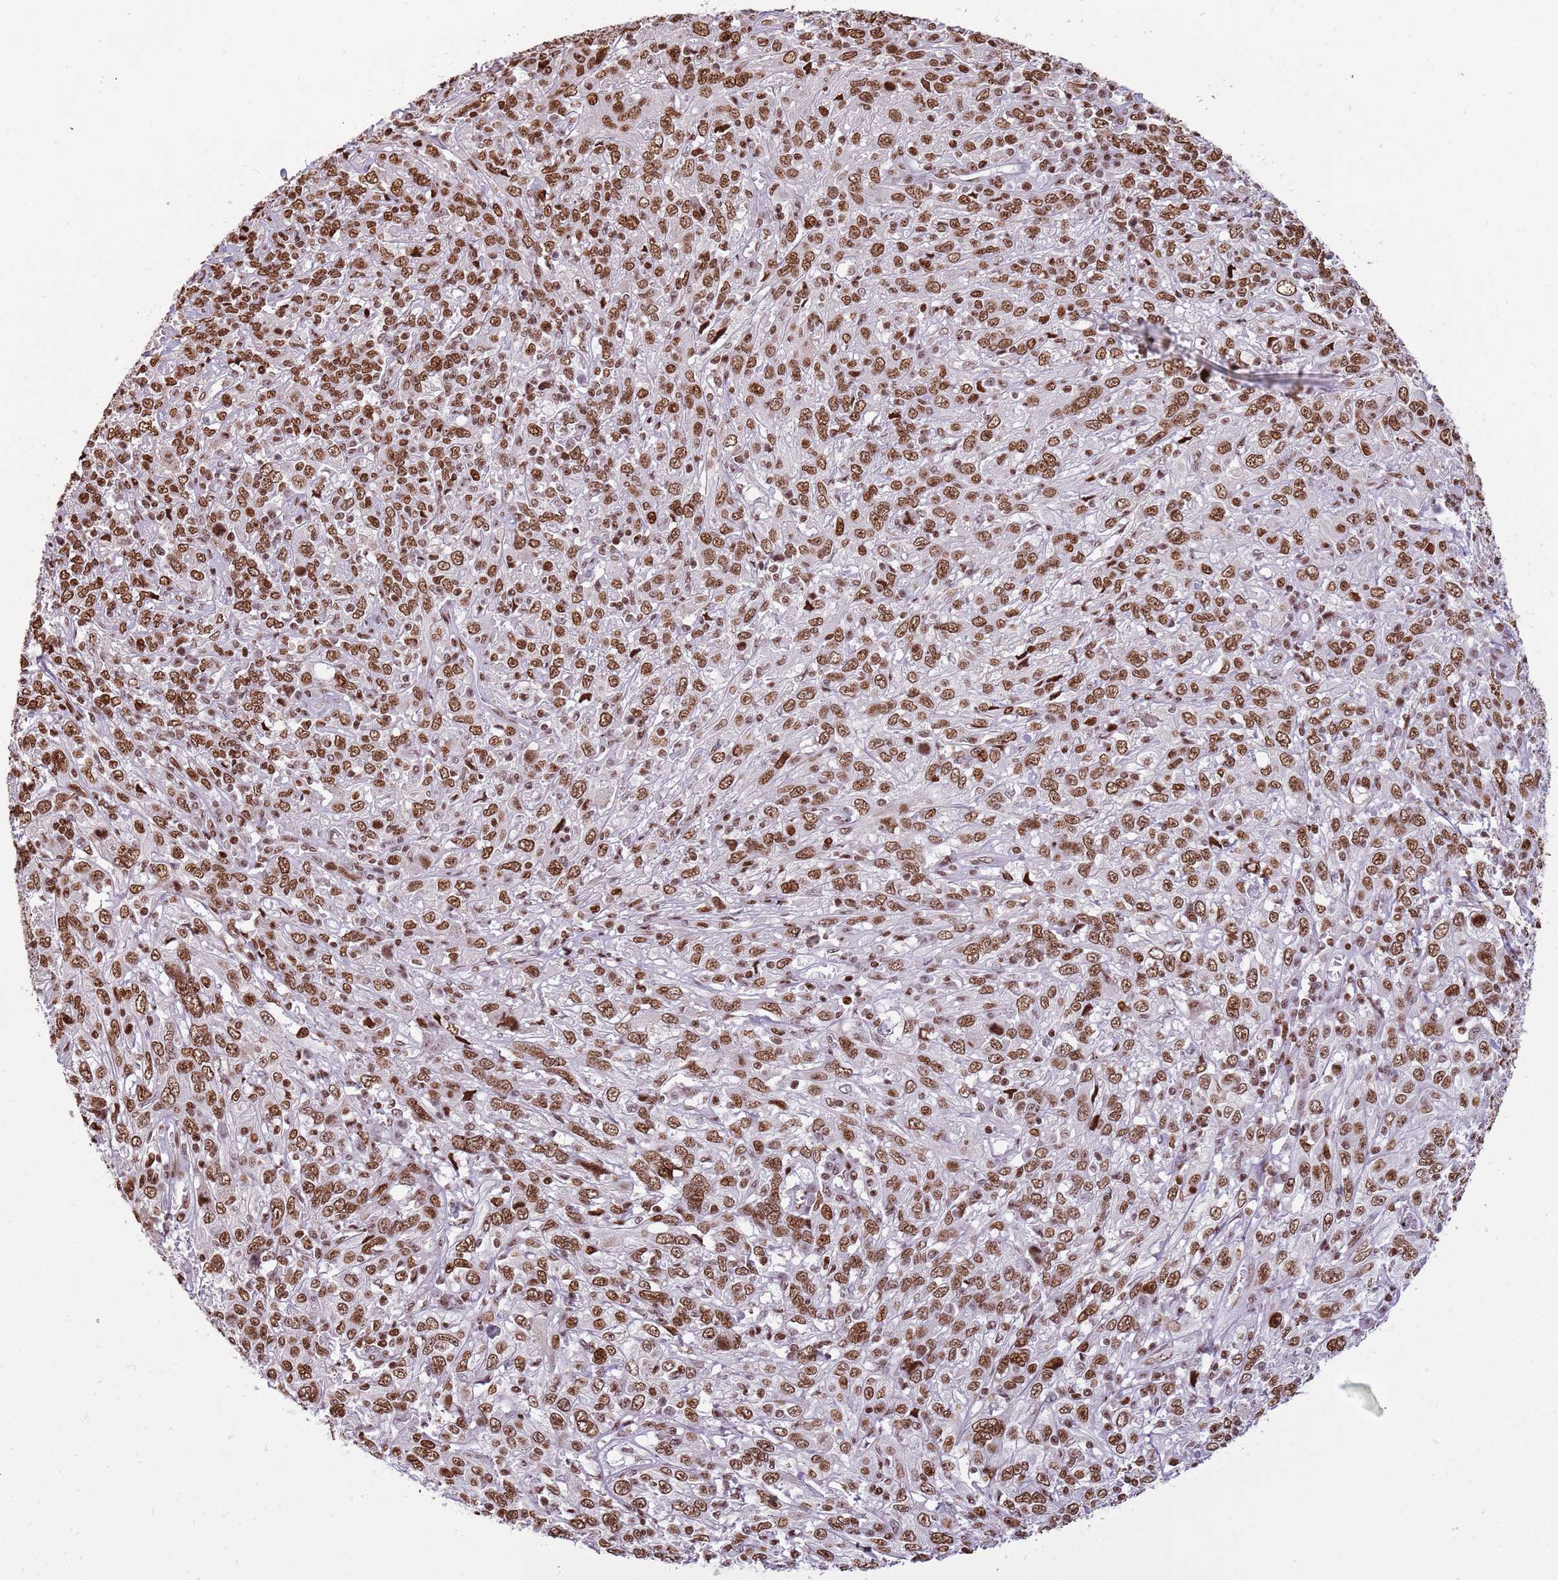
{"staining": {"intensity": "moderate", "quantity": ">75%", "location": "nuclear"}, "tissue": "cervical cancer", "cell_type": "Tumor cells", "image_type": "cancer", "snomed": [{"axis": "morphology", "description": "Squamous cell carcinoma, NOS"}, {"axis": "topography", "description": "Cervix"}], "caption": "Protein positivity by IHC shows moderate nuclear positivity in about >75% of tumor cells in squamous cell carcinoma (cervical).", "gene": "WASHC4", "patient": {"sex": "female", "age": 46}}